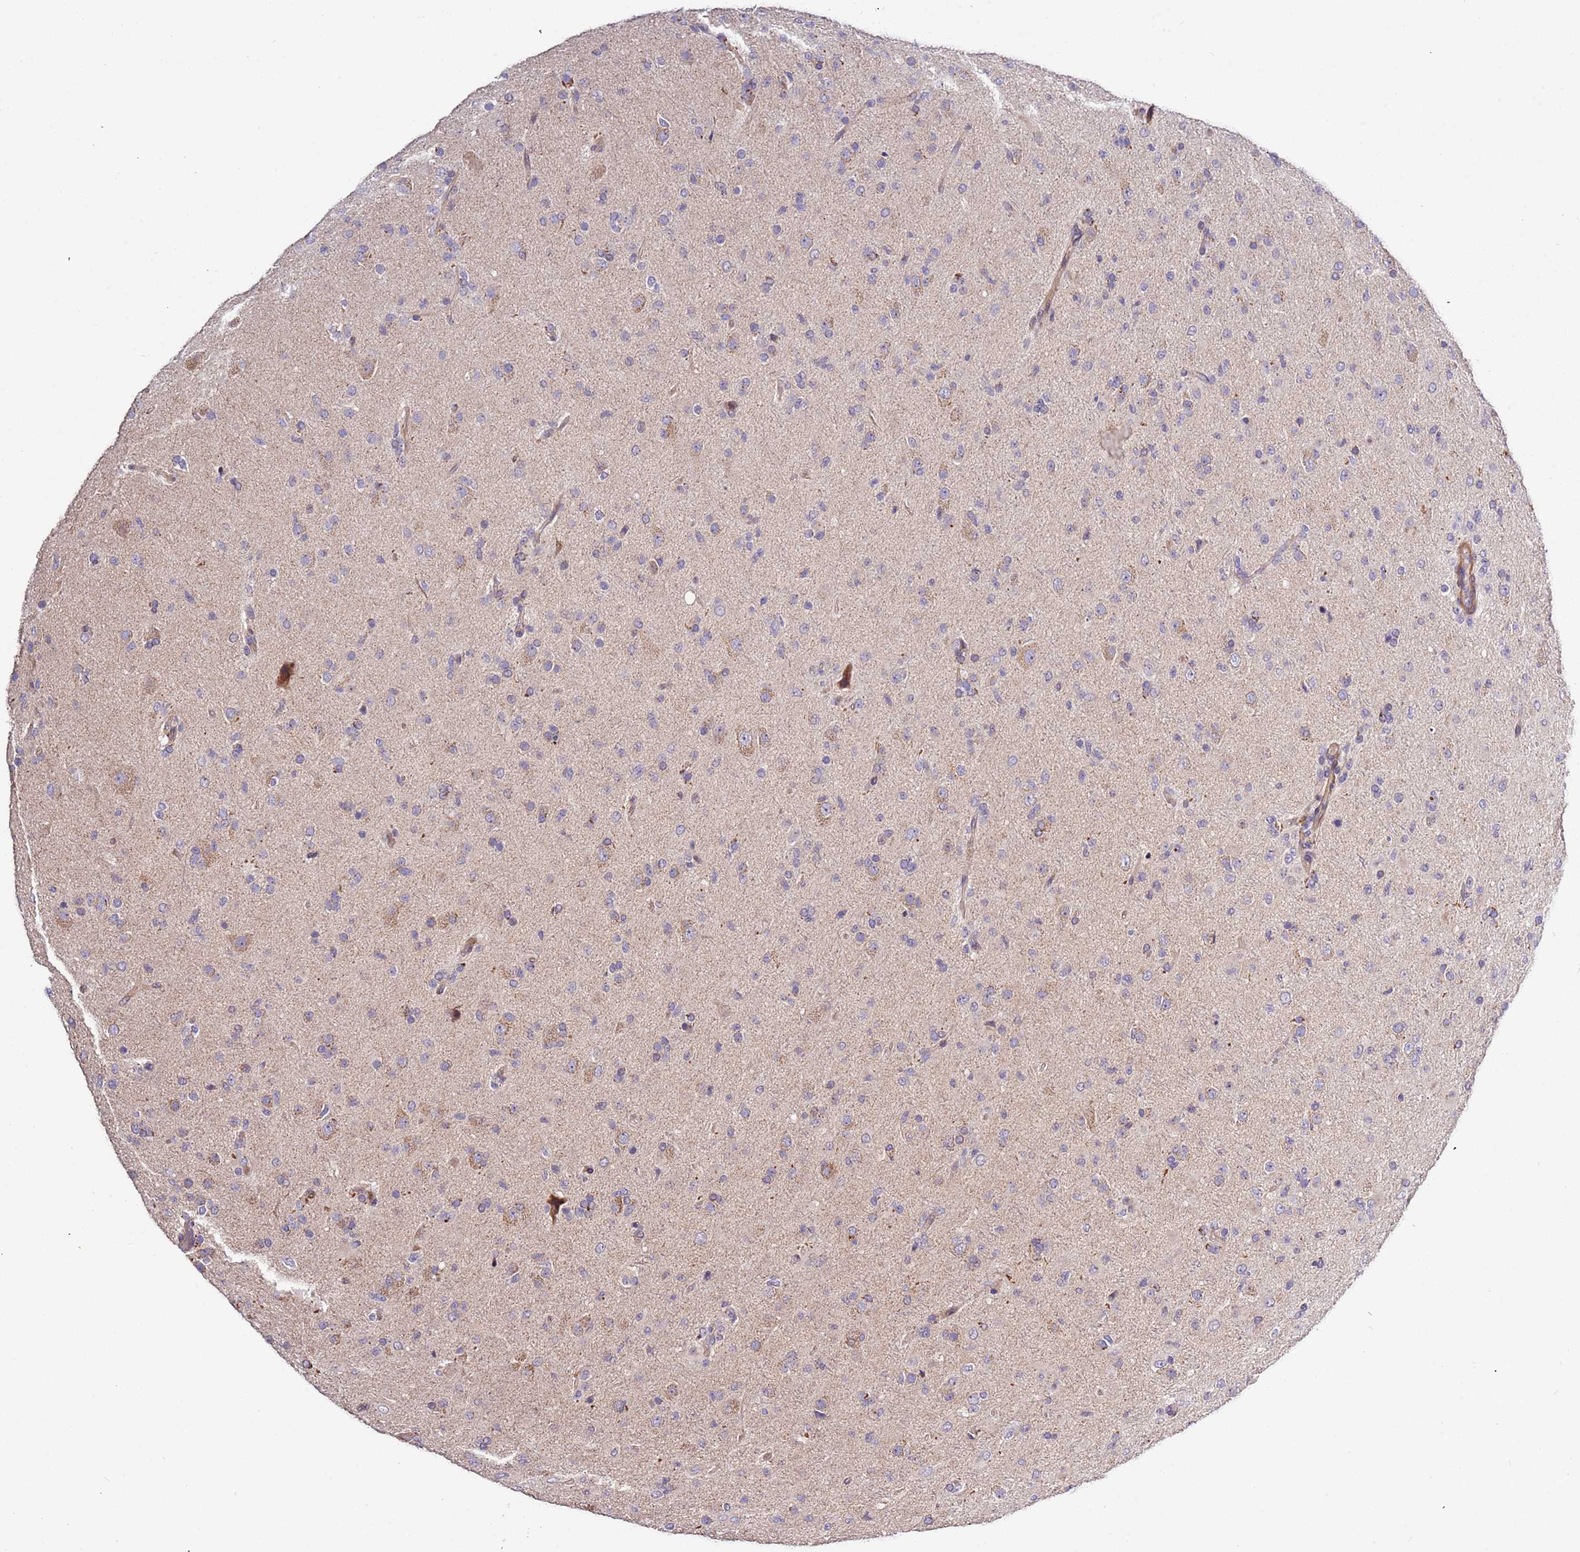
{"staining": {"intensity": "negative", "quantity": "none", "location": "none"}, "tissue": "glioma", "cell_type": "Tumor cells", "image_type": "cancer", "snomed": [{"axis": "morphology", "description": "Glioma, malignant, Low grade"}, {"axis": "topography", "description": "Brain"}], "caption": "Tumor cells are negative for brown protein staining in glioma. (Stains: DAB (3,3'-diaminobenzidine) immunohistochemistry with hematoxylin counter stain, Microscopy: brightfield microscopy at high magnification).", "gene": "LAMB4", "patient": {"sex": "male", "age": 65}}